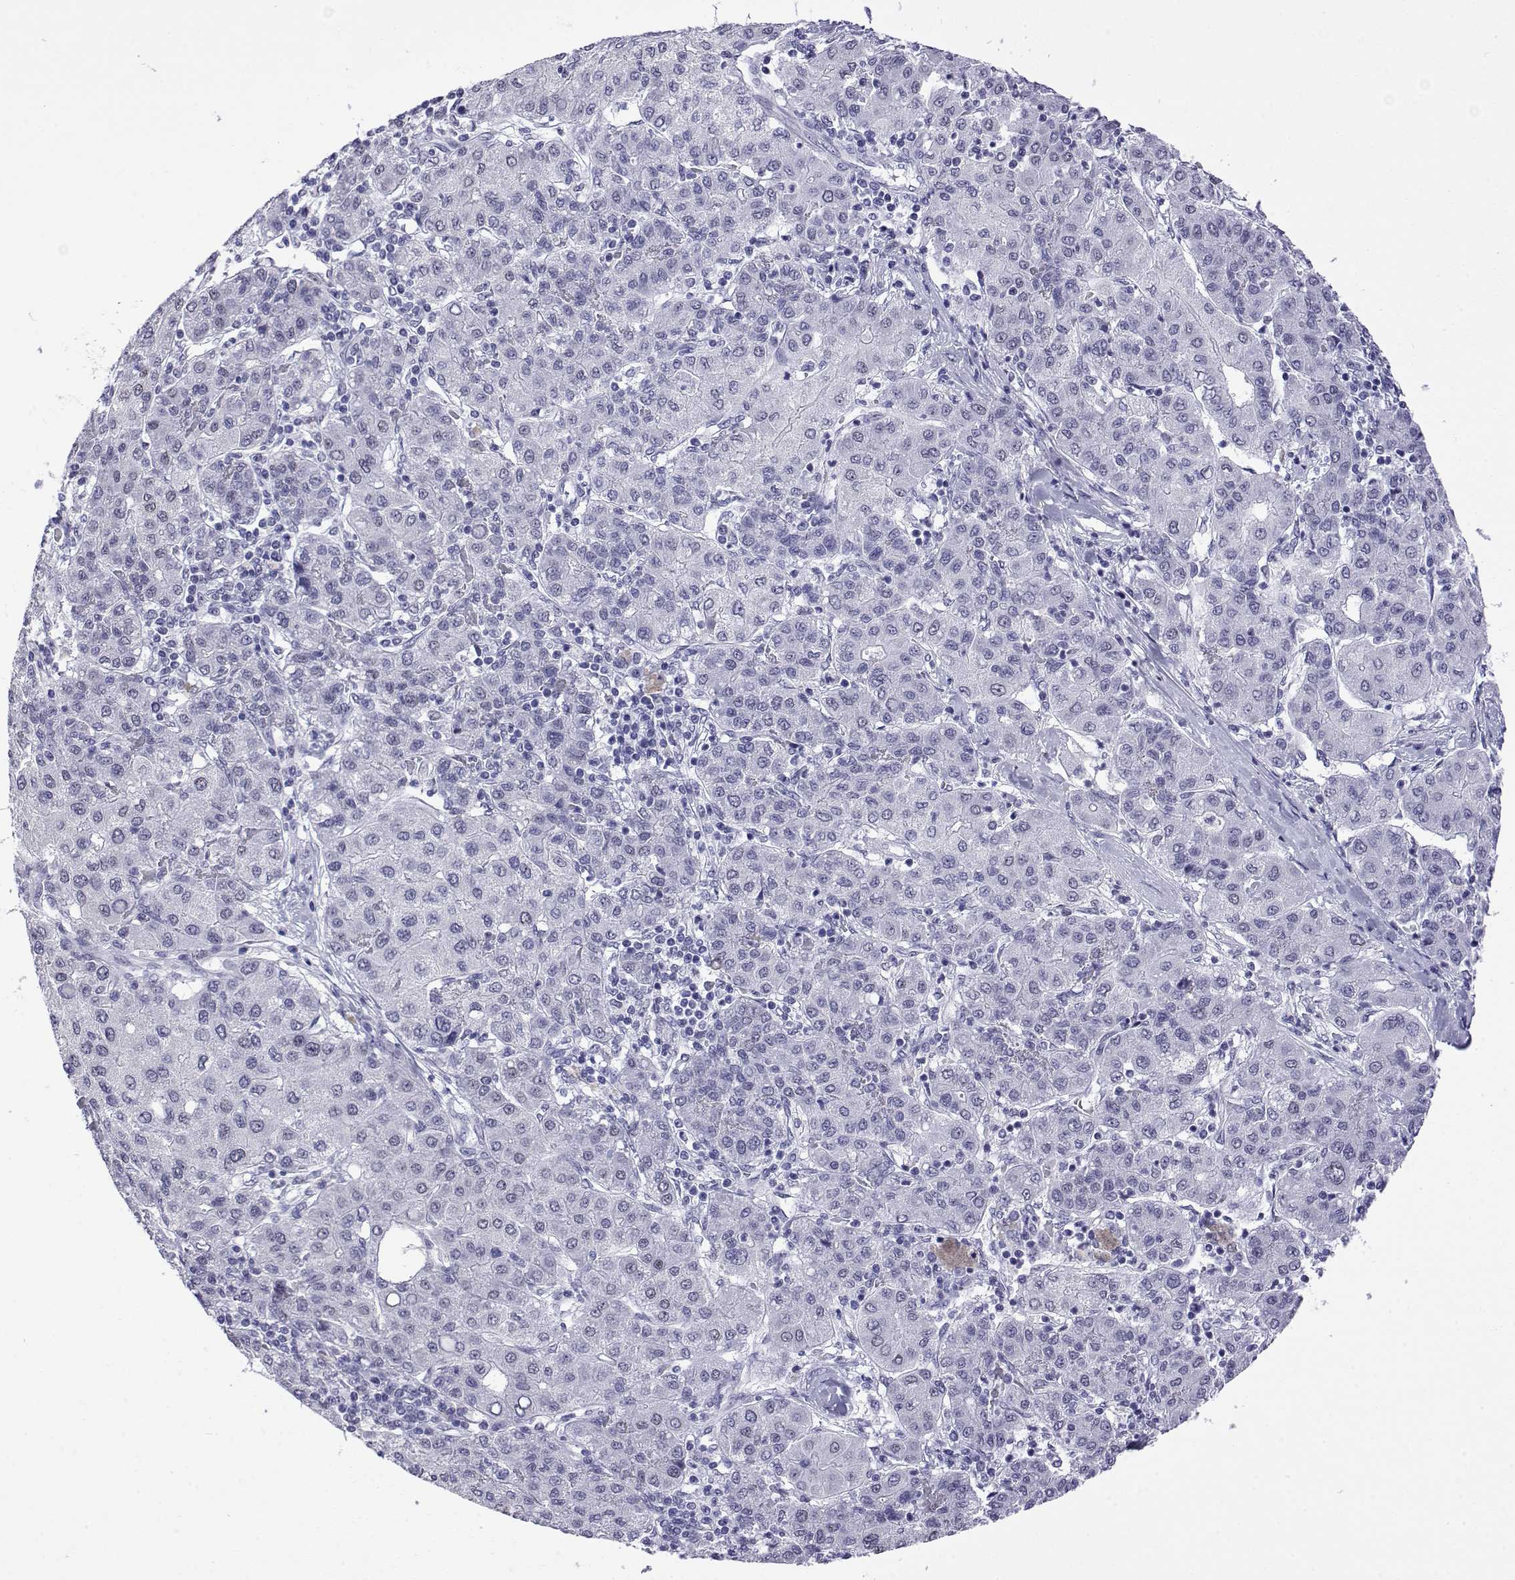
{"staining": {"intensity": "negative", "quantity": "none", "location": "none"}, "tissue": "liver cancer", "cell_type": "Tumor cells", "image_type": "cancer", "snomed": [{"axis": "morphology", "description": "Carcinoma, Hepatocellular, NOS"}, {"axis": "topography", "description": "Liver"}], "caption": "Immunohistochemical staining of human hepatocellular carcinoma (liver) demonstrates no significant positivity in tumor cells. (Immunohistochemistry, brightfield microscopy, high magnification).", "gene": "POLDIP3", "patient": {"sex": "male", "age": 65}}